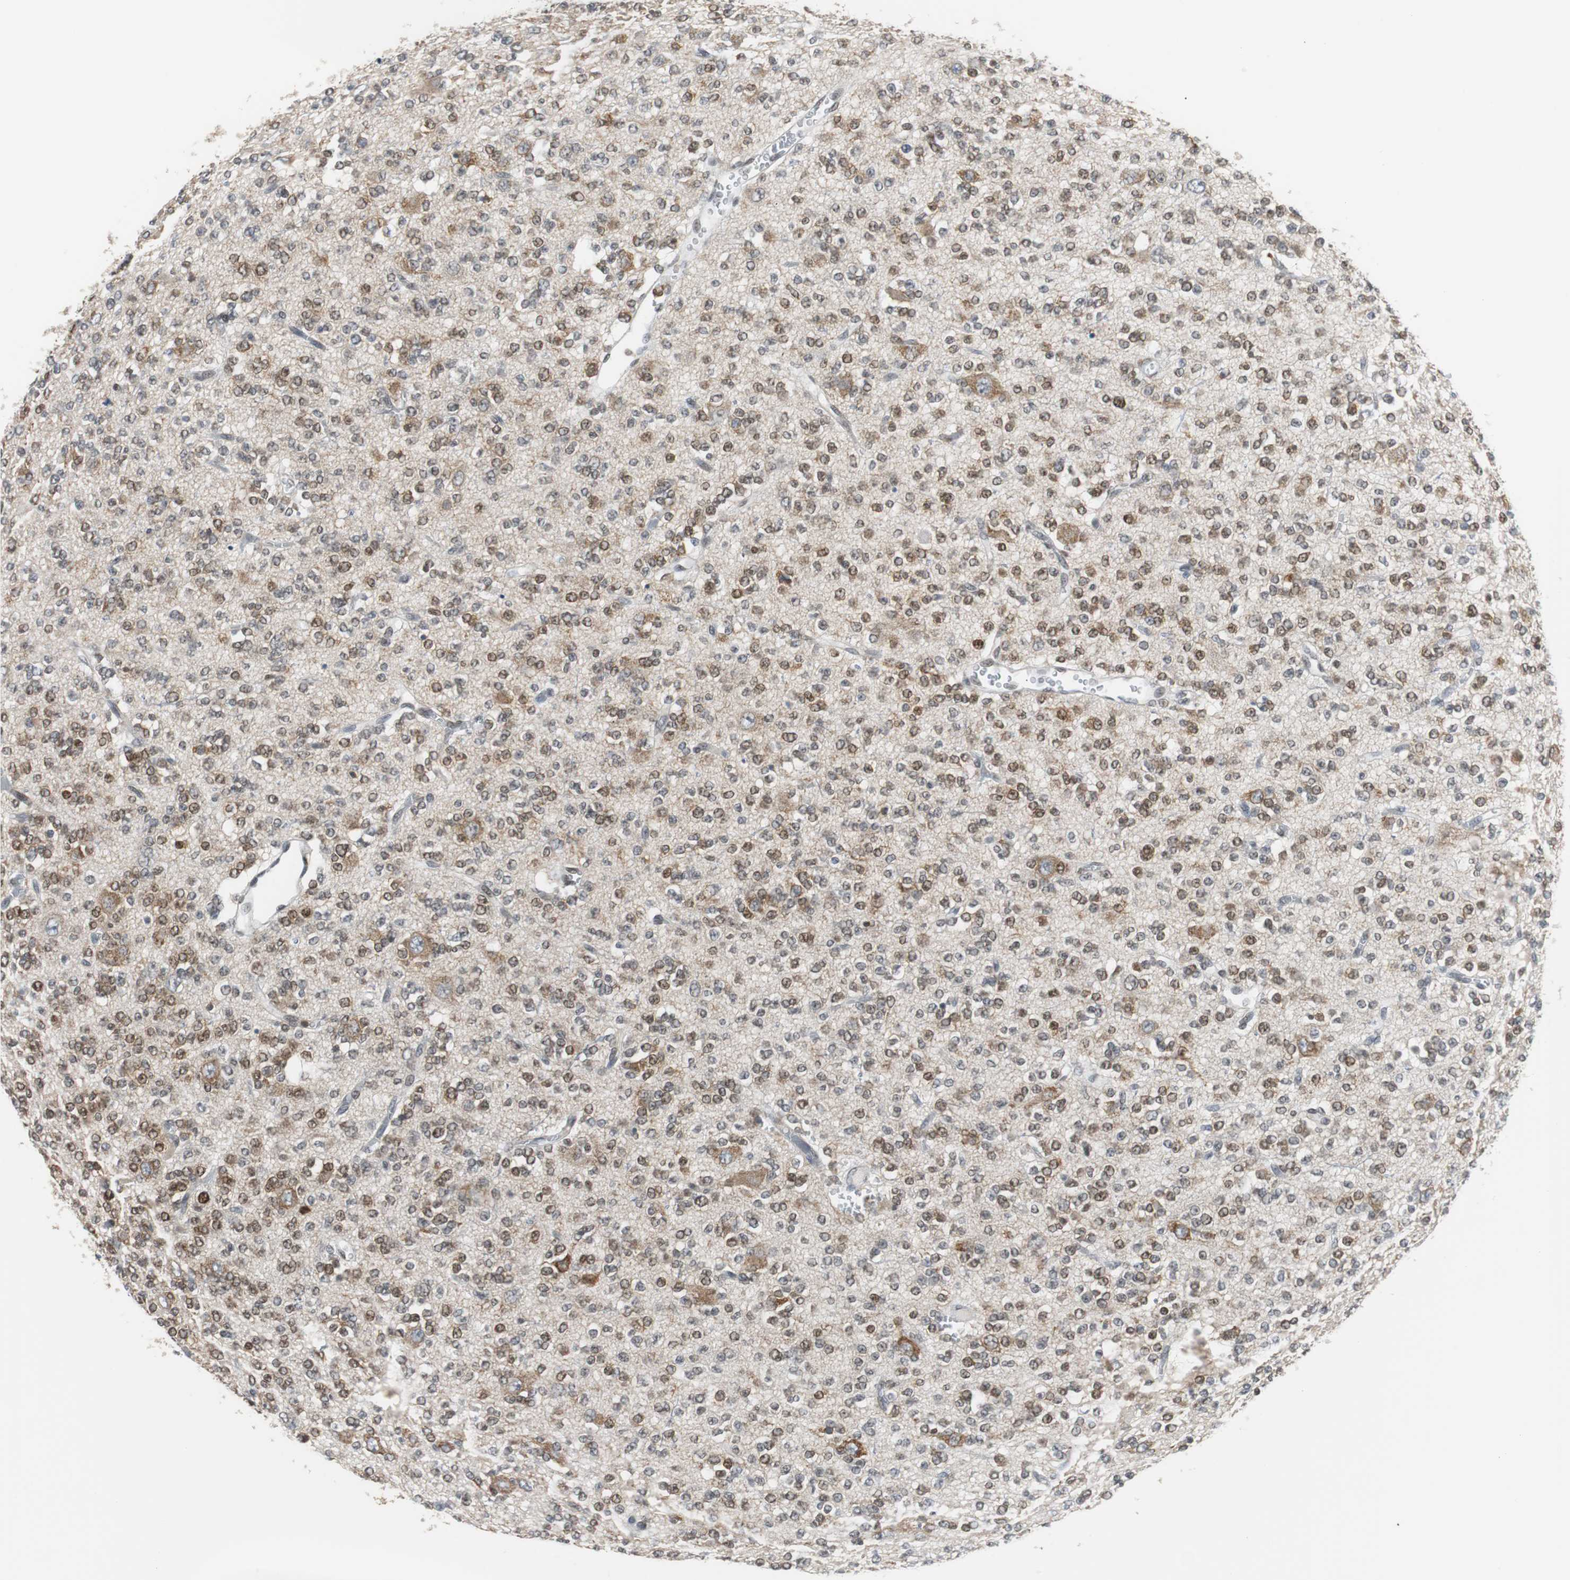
{"staining": {"intensity": "moderate", "quantity": "25%-75%", "location": "cytoplasmic/membranous,nuclear"}, "tissue": "glioma", "cell_type": "Tumor cells", "image_type": "cancer", "snomed": [{"axis": "morphology", "description": "Glioma, malignant, Low grade"}, {"axis": "topography", "description": "Brain"}], "caption": "IHC micrograph of neoplastic tissue: human glioma stained using IHC reveals medium levels of moderate protein expression localized specifically in the cytoplasmic/membranous and nuclear of tumor cells, appearing as a cytoplasmic/membranous and nuclear brown color.", "gene": "SIRT1", "patient": {"sex": "male", "age": 38}}